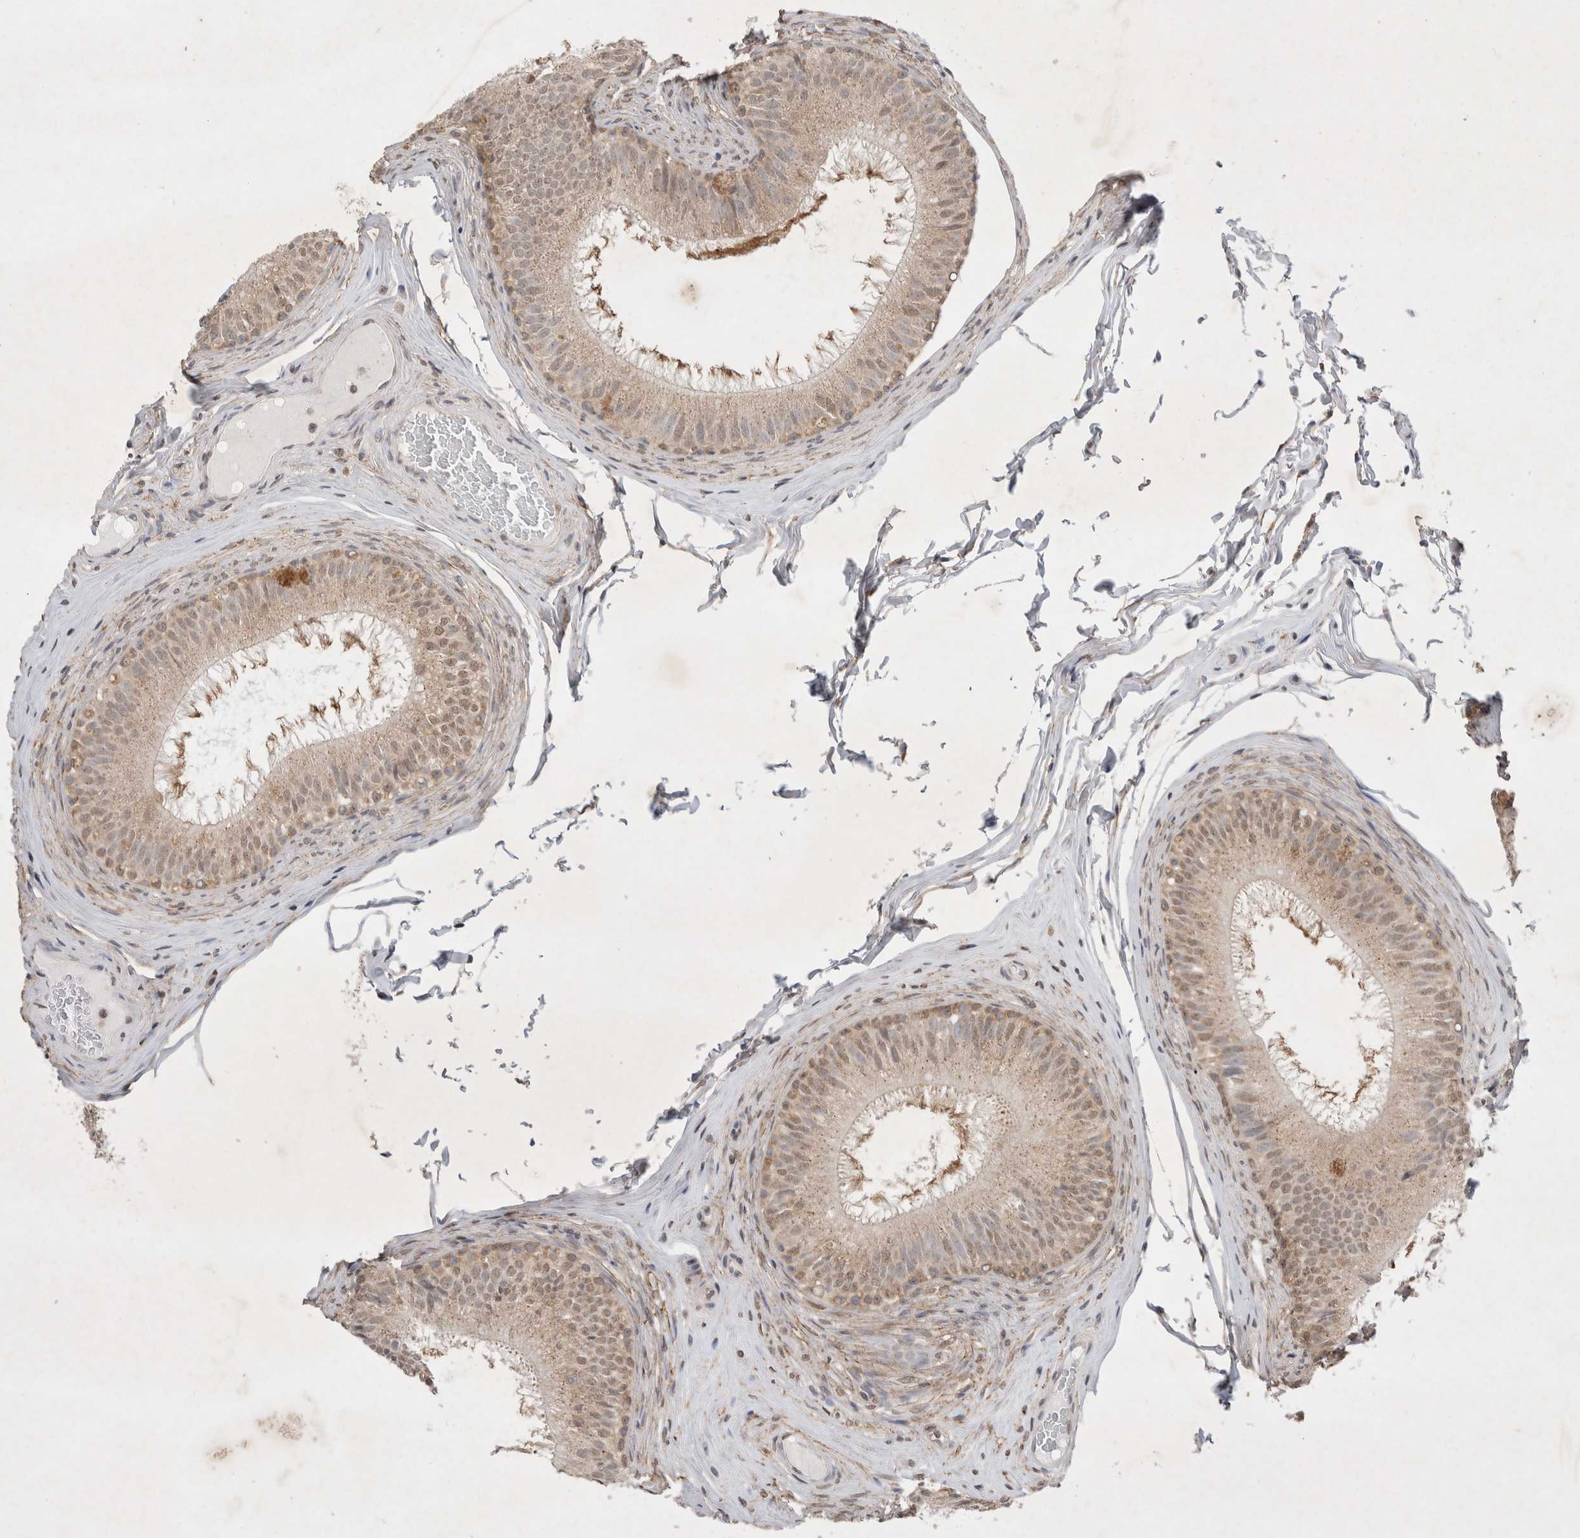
{"staining": {"intensity": "weak", "quantity": "25%-75%", "location": "nuclear"}, "tissue": "epididymis", "cell_type": "Glandular cells", "image_type": "normal", "snomed": [{"axis": "morphology", "description": "Normal tissue, NOS"}, {"axis": "topography", "description": "Epididymis"}], "caption": "Immunohistochemical staining of unremarkable human epididymis reveals 25%-75% levels of weak nuclear protein positivity in approximately 25%-75% of glandular cells. (DAB IHC, brown staining for protein, blue staining for nuclei).", "gene": "WIPF2", "patient": {"sex": "male", "age": 32}}